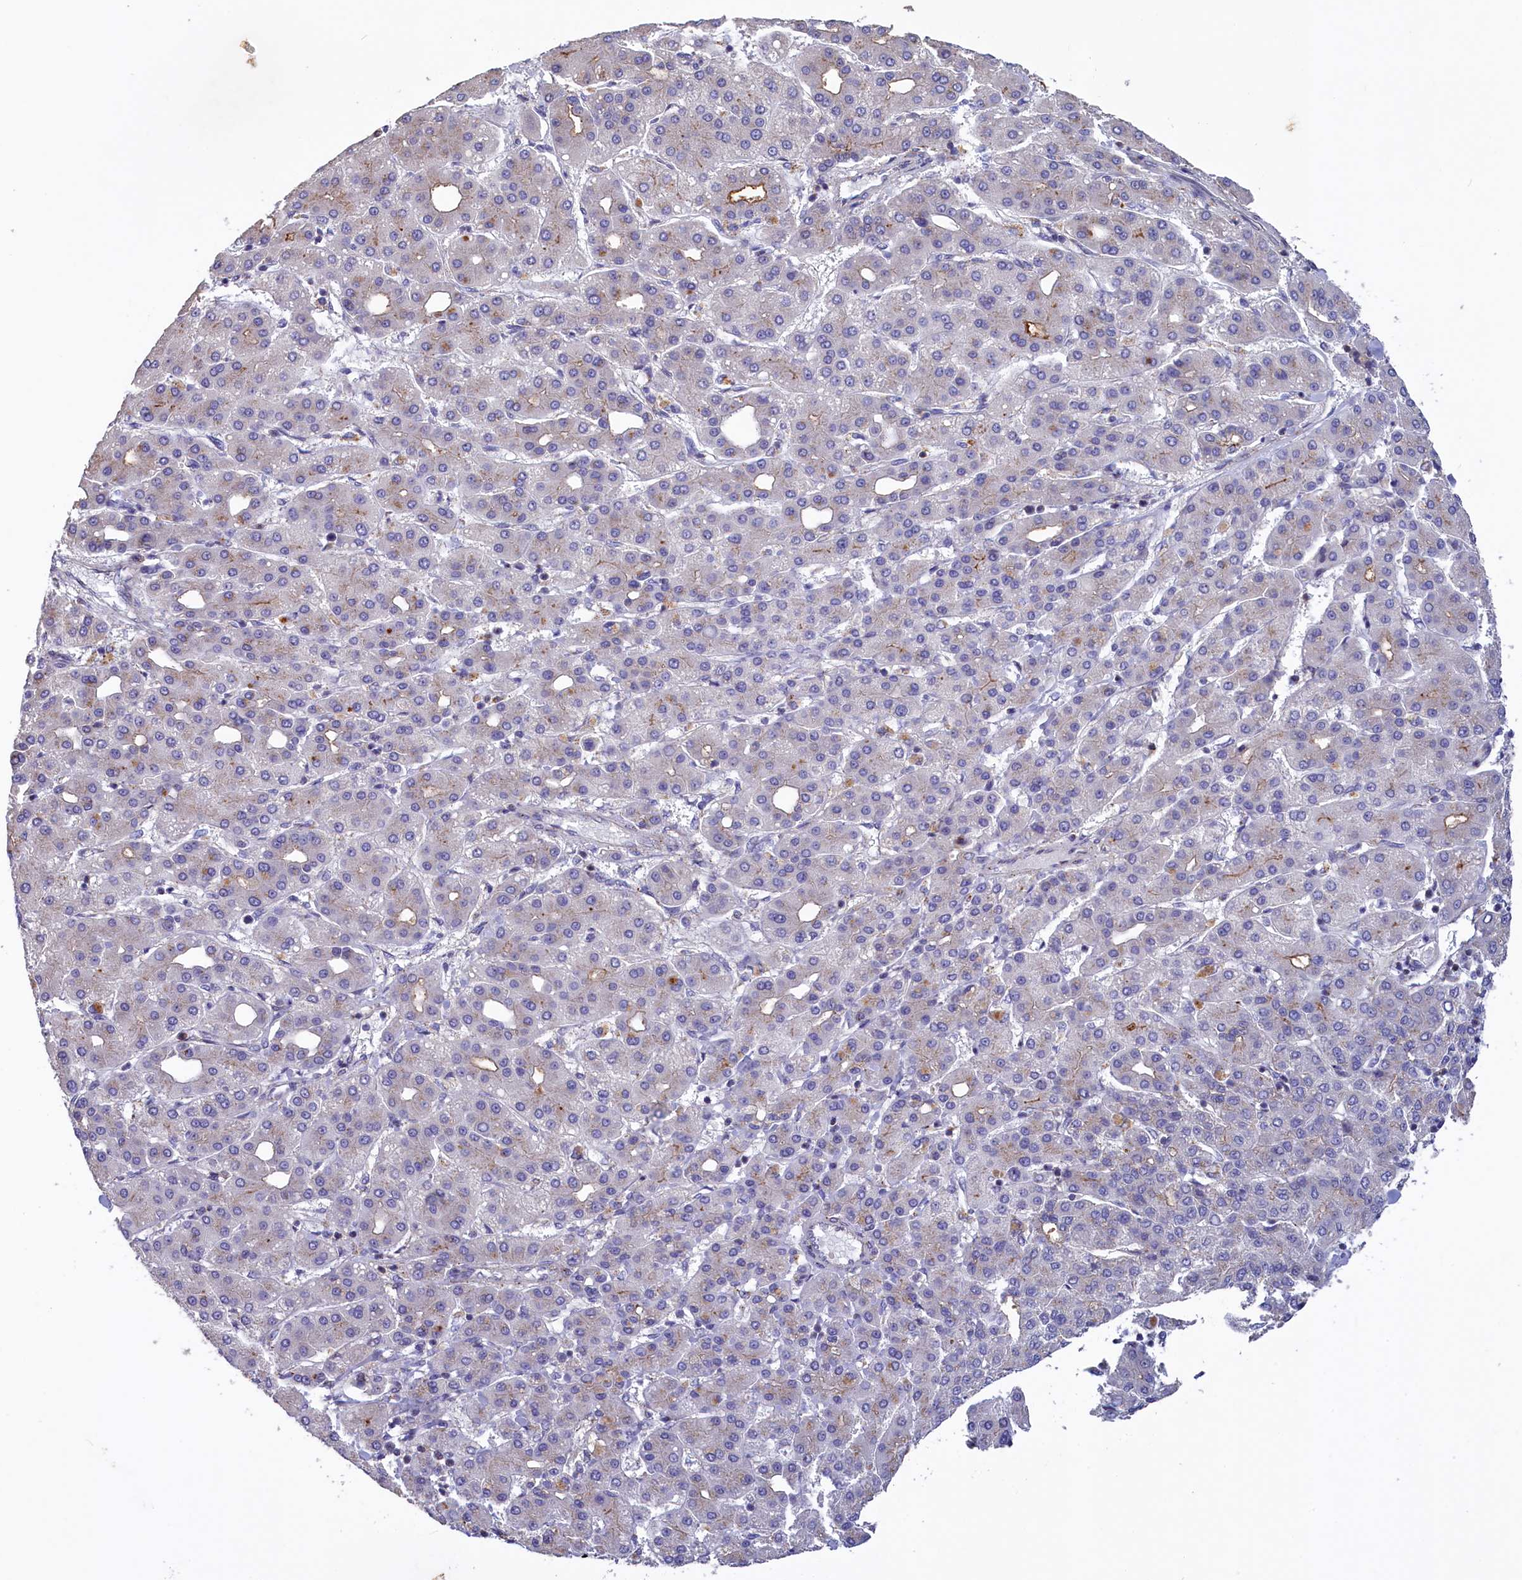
{"staining": {"intensity": "negative", "quantity": "none", "location": "none"}, "tissue": "liver cancer", "cell_type": "Tumor cells", "image_type": "cancer", "snomed": [{"axis": "morphology", "description": "Carcinoma, Hepatocellular, NOS"}, {"axis": "topography", "description": "Liver"}], "caption": "This is an IHC histopathology image of liver cancer. There is no staining in tumor cells.", "gene": "HYKK", "patient": {"sex": "male", "age": 65}}